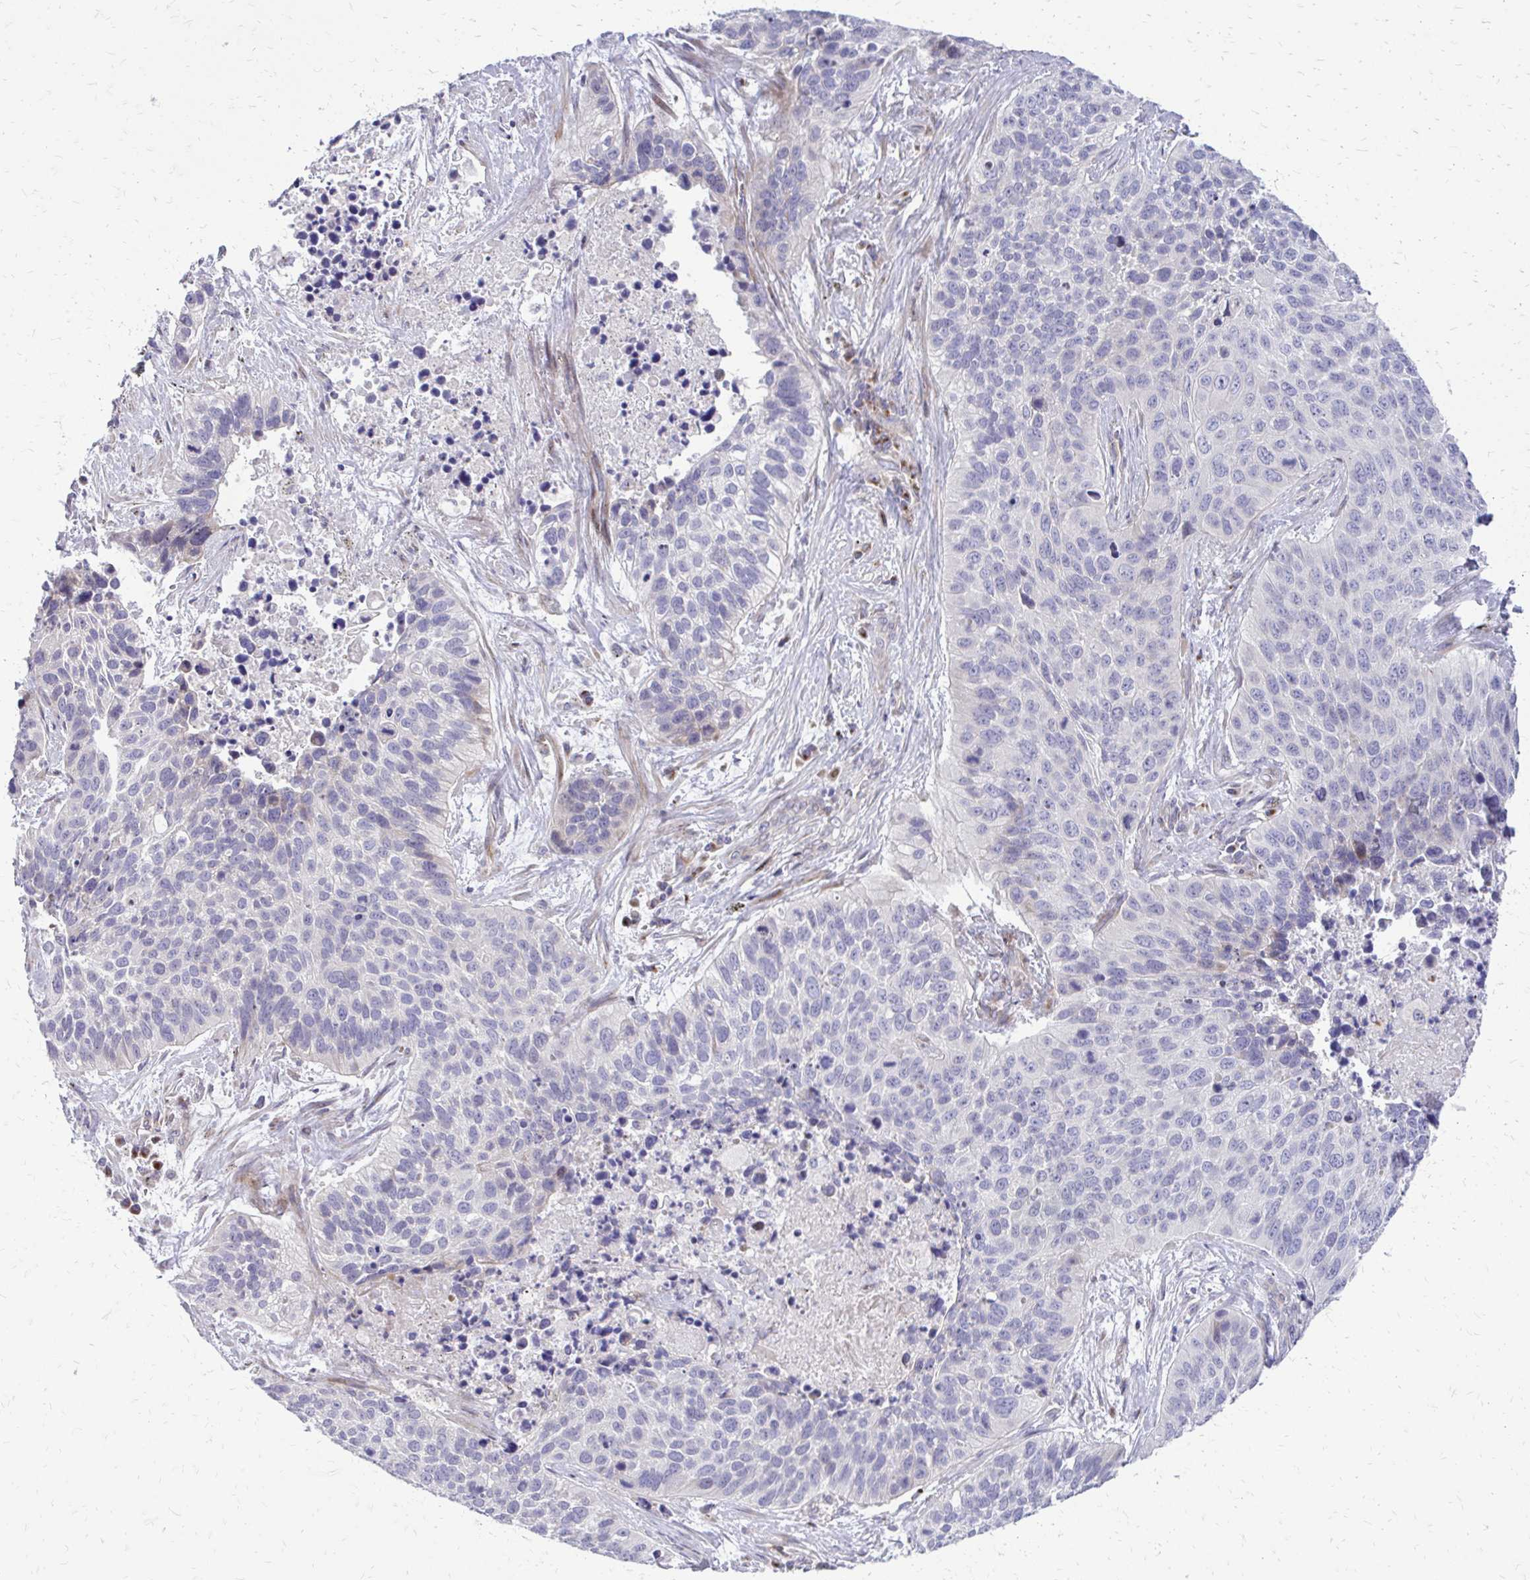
{"staining": {"intensity": "negative", "quantity": "none", "location": "none"}, "tissue": "lung cancer", "cell_type": "Tumor cells", "image_type": "cancer", "snomed": [{"axis": "morphology", "description": "Squamous cell carcinoma, NOS"}, {"axis": "topography", "description": "Lung"}], "caption": "This is a histopathology image of immunohistochemistry staining of lung squamous cell carcinoma, which shows no staining in tumor cells. (DAB (3,3'-diaminobenzidine) immunohistochemistry (IHC) with hematoxylin counter stain).", "gene": "FUNDC2", "patient": {"sex": "male", "age": 62}}